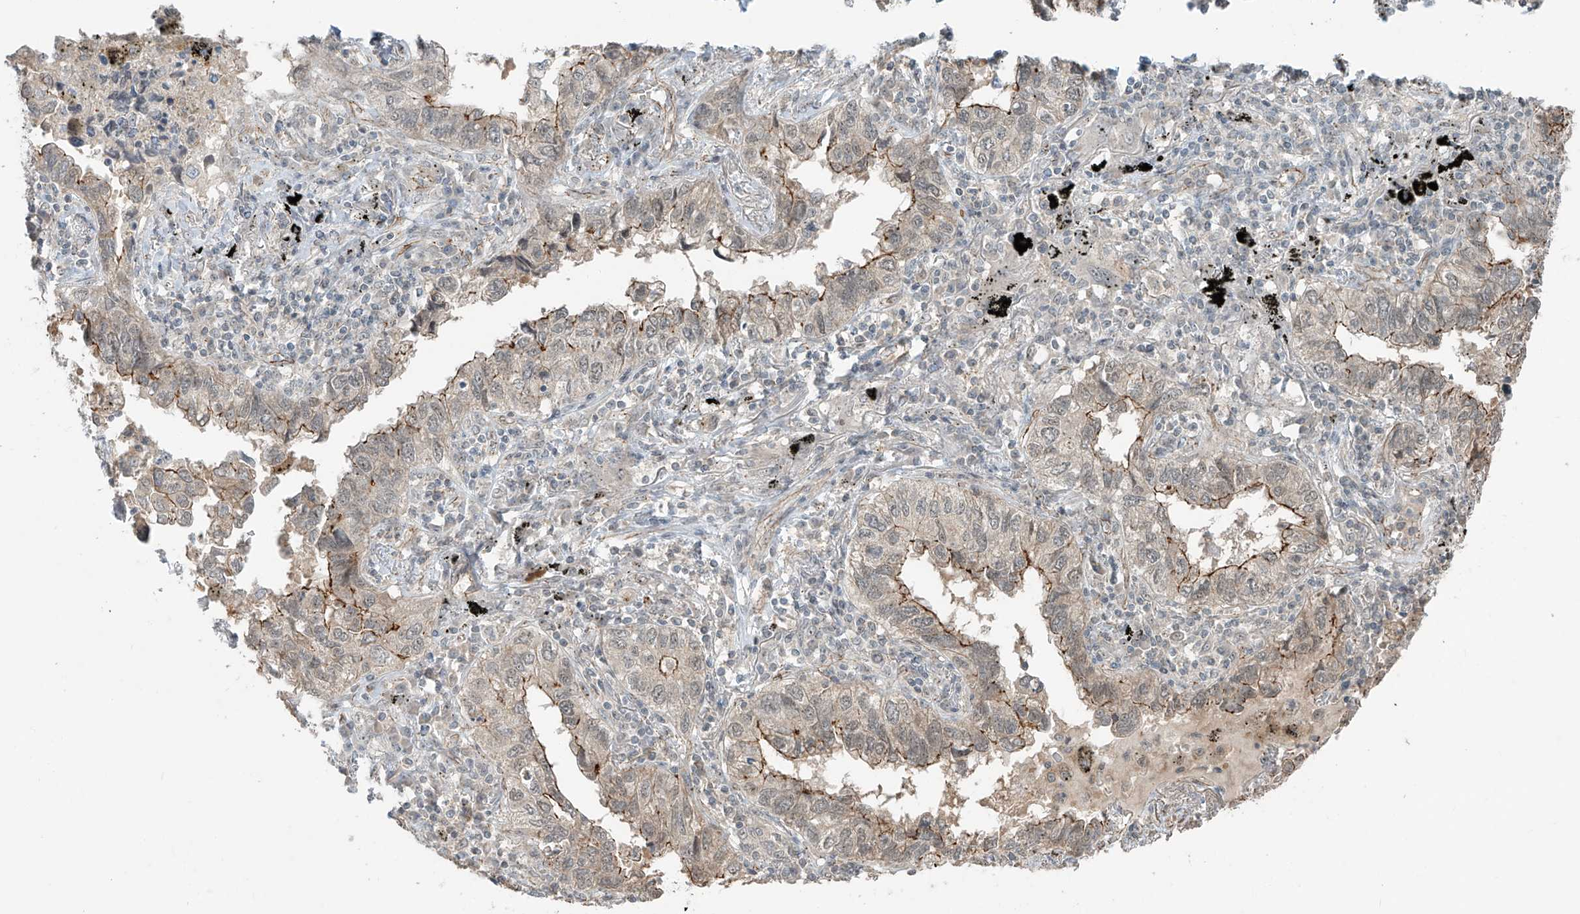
{"staining": {"intensity": "moderate", "quantity": "25%-75%", "location": "cytoplasmic/membranous"}, "tissue": "lung cancer", "cell_type": "Tumor cells", "image_type": "cancer", "snomed": [{"axis": "morphology", "description": "Adenocarcinoma, NOS"}, {"axis": "topography", "description": "Lung"}], "caption": "IHC photomicrograph of neoplastic tissue: human lung cancer (adenocarcinoma) stained using immunohistochemistry (IHC) reveals medium levels of moderate protein expression localized specifically in the cytoplasmic/membranous of tumor cells, appearing as a cytoplasmic/membranous brown color.", "gene": "ZNF16", "patient": {"sex": "male", "age": 65}}